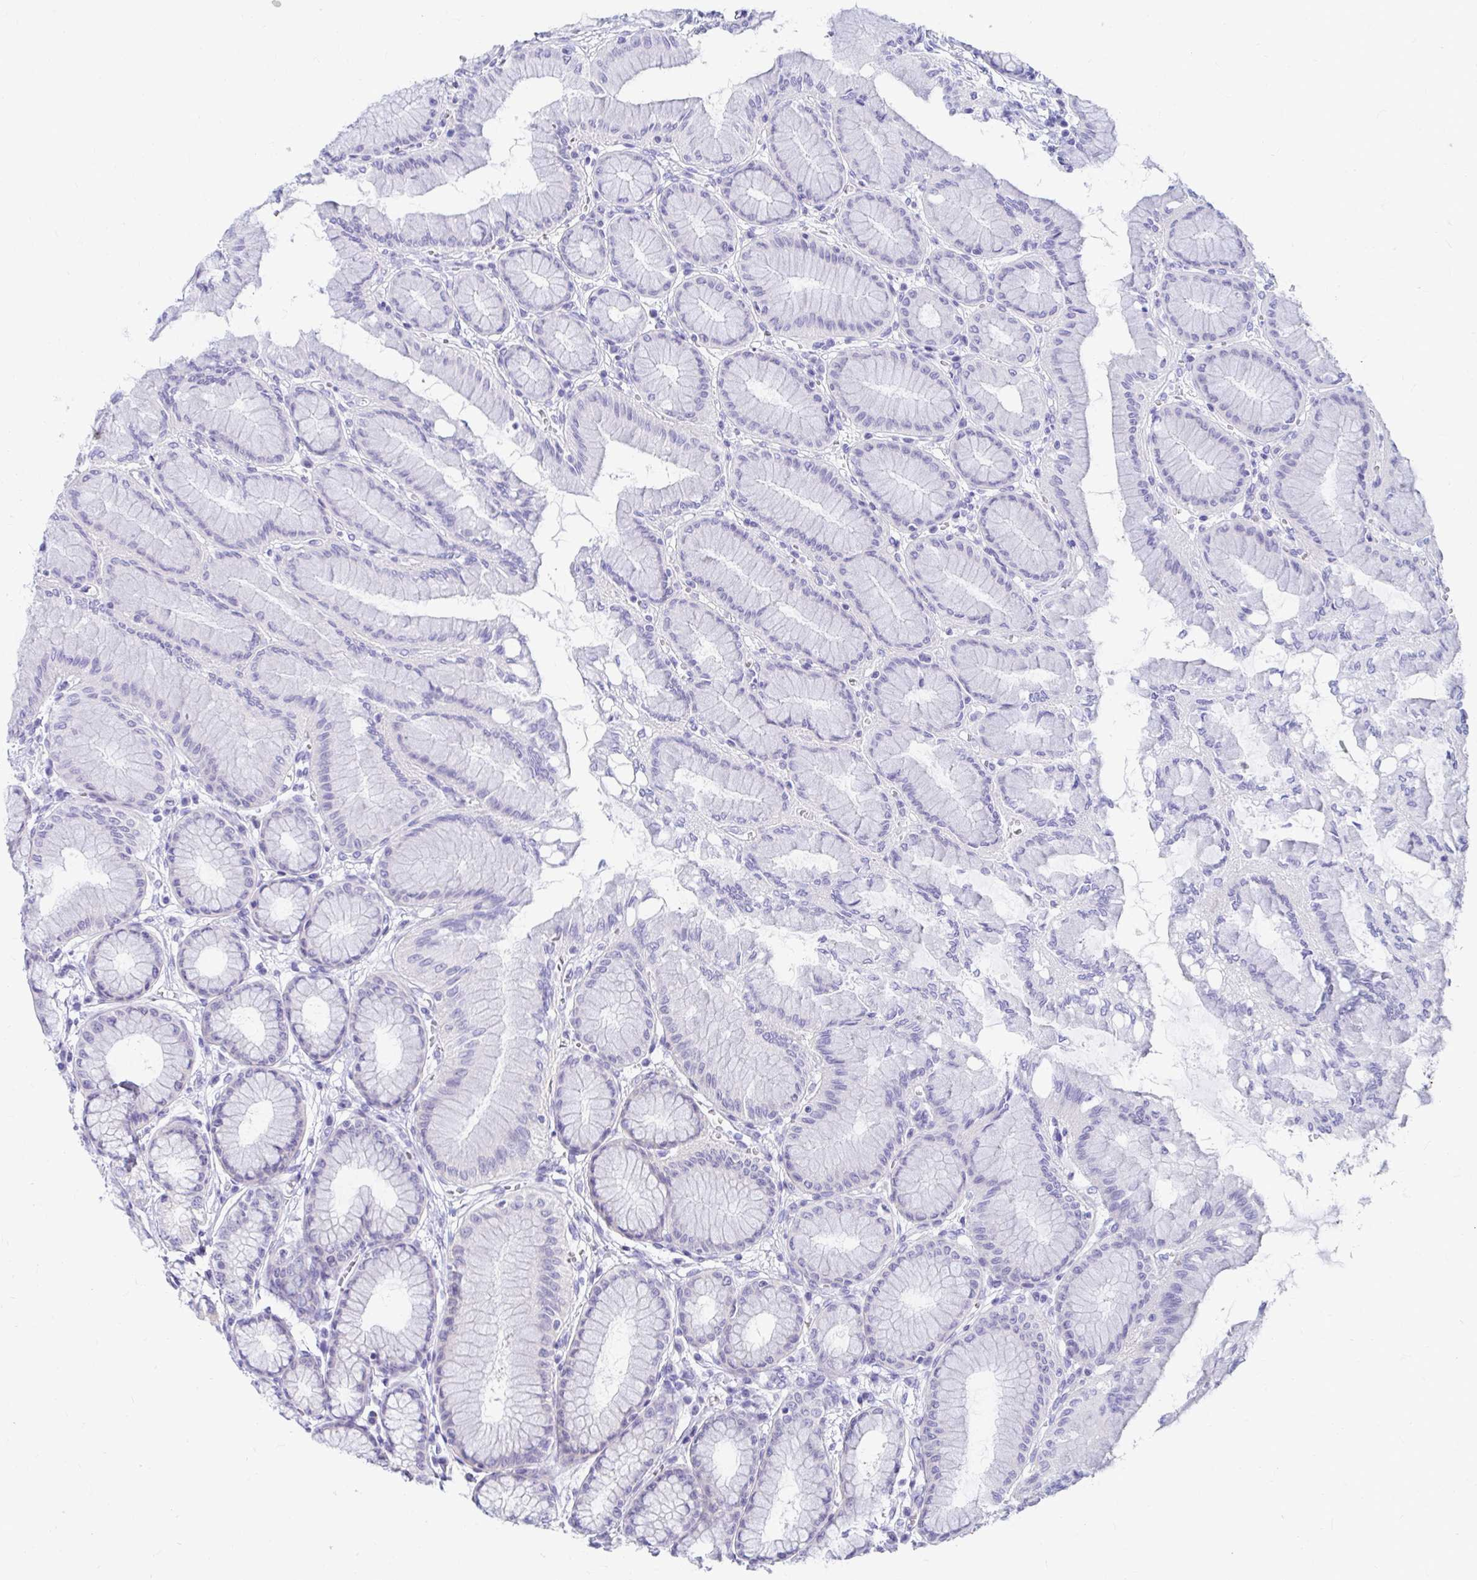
{"staining": {"intensity": "negative", "quantity": "none", "location": "none"}, "tissue": "stomach", "cell_type": "Glandular cells", "image_type": "normal", "snomed": [{"axis": "morphology", "description": "Normal tissue, NOS"}, {"axis": "topography", "description": "Stomach"}, {"axis": "topography", "description": "Stomach, lower"}], "caption": "IHC of normal stomach reveals no expression in glandular cells.", "gene": "C19orf81", "patient": {"sex": "male", "age": 76}}